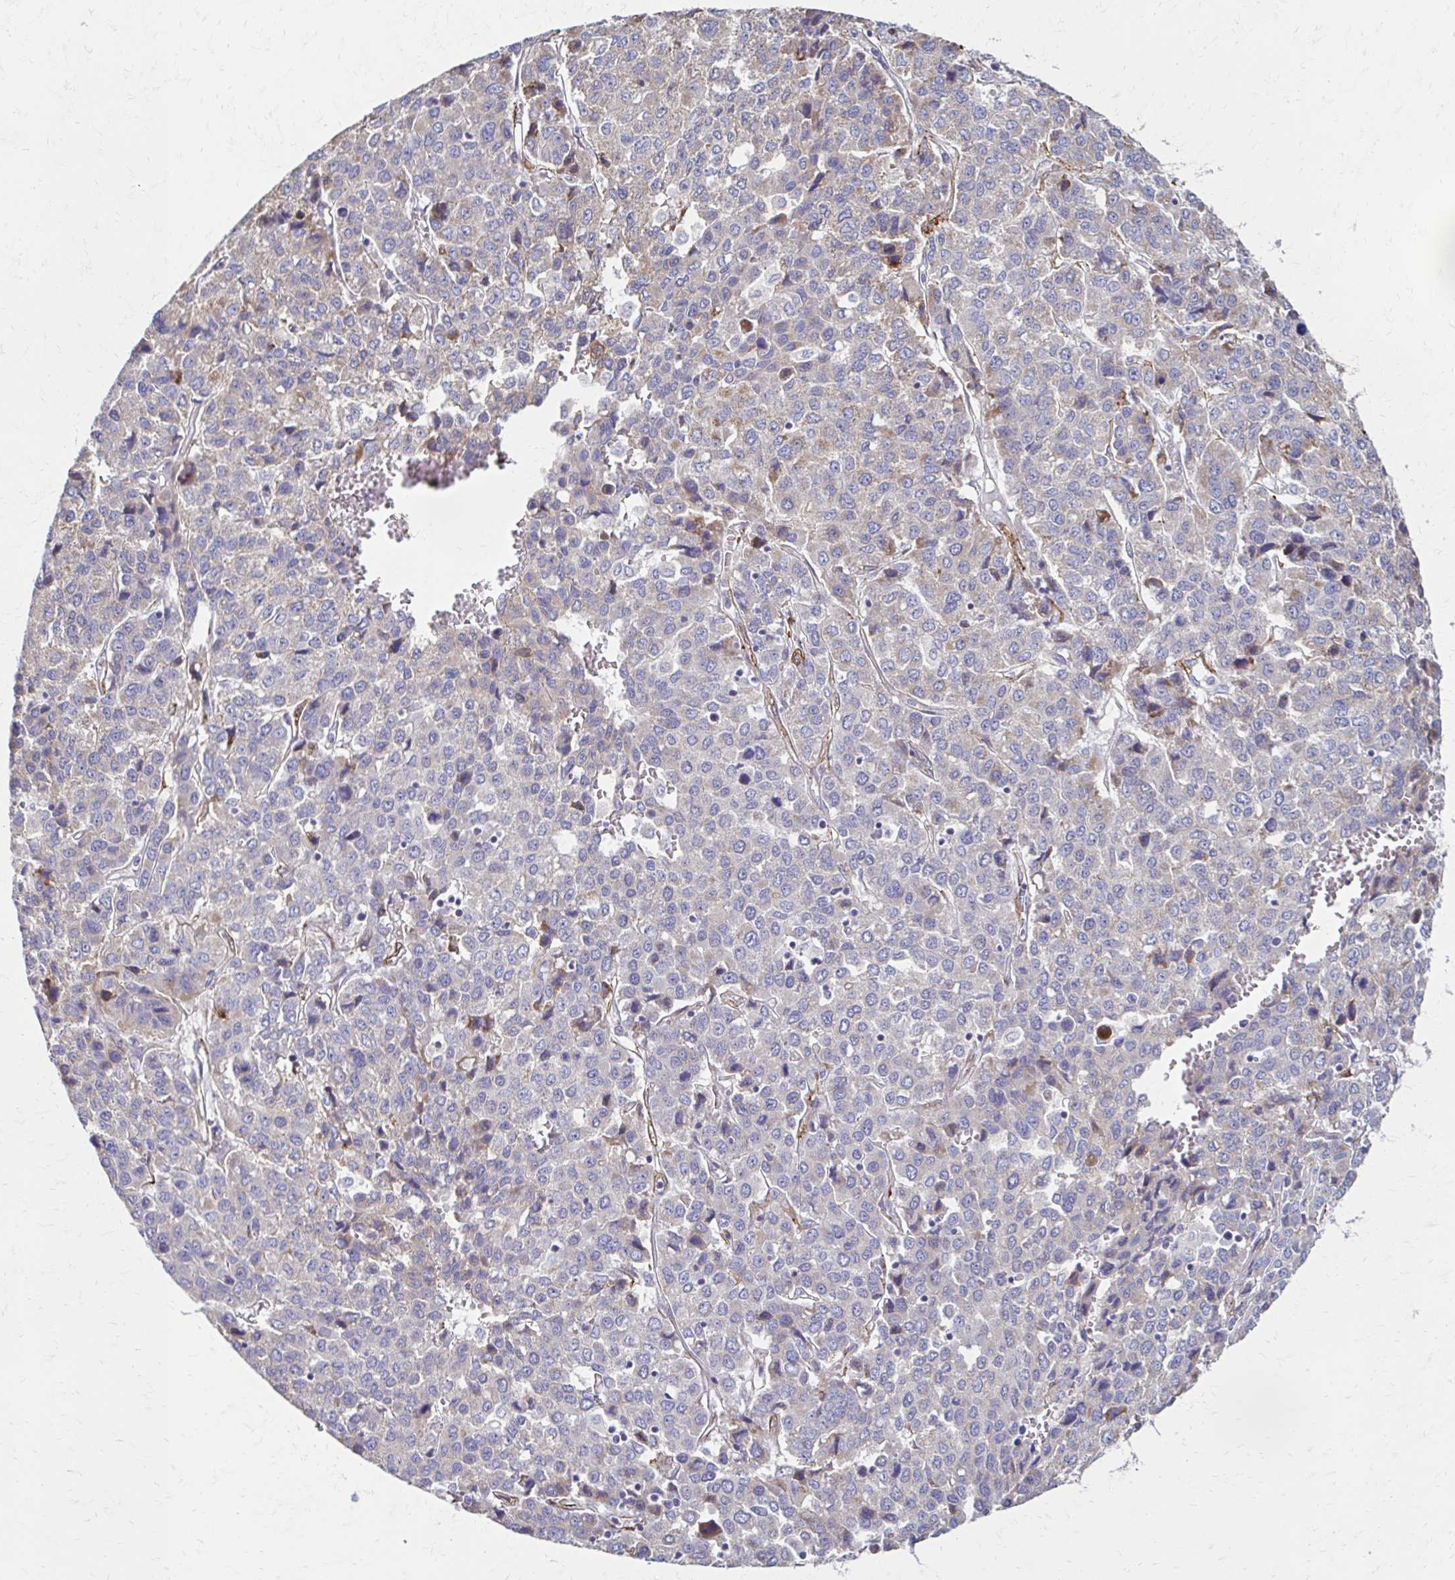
{"staining": {"intensity": "negative", "quantity": "none", "location": "none"}, "tissue": "liver cancer", "cell_type": "Tumor cells", "image_type": "cancer", "snomed": [{"axis": "morphology", "description": "Carcinoma, Hepatocellular, NOS"}, {"axis": "topography", "description": "Liver"}], "caption": "This micrograph is of liver cancer stained with immunohistochemistry (IHC) to label a protein in brown with the nuclei are counter-stained blue. There is no expression in tumor cells.", "gene": "TIMMDC1", "patient": {"sex": "male", "age": 69}}